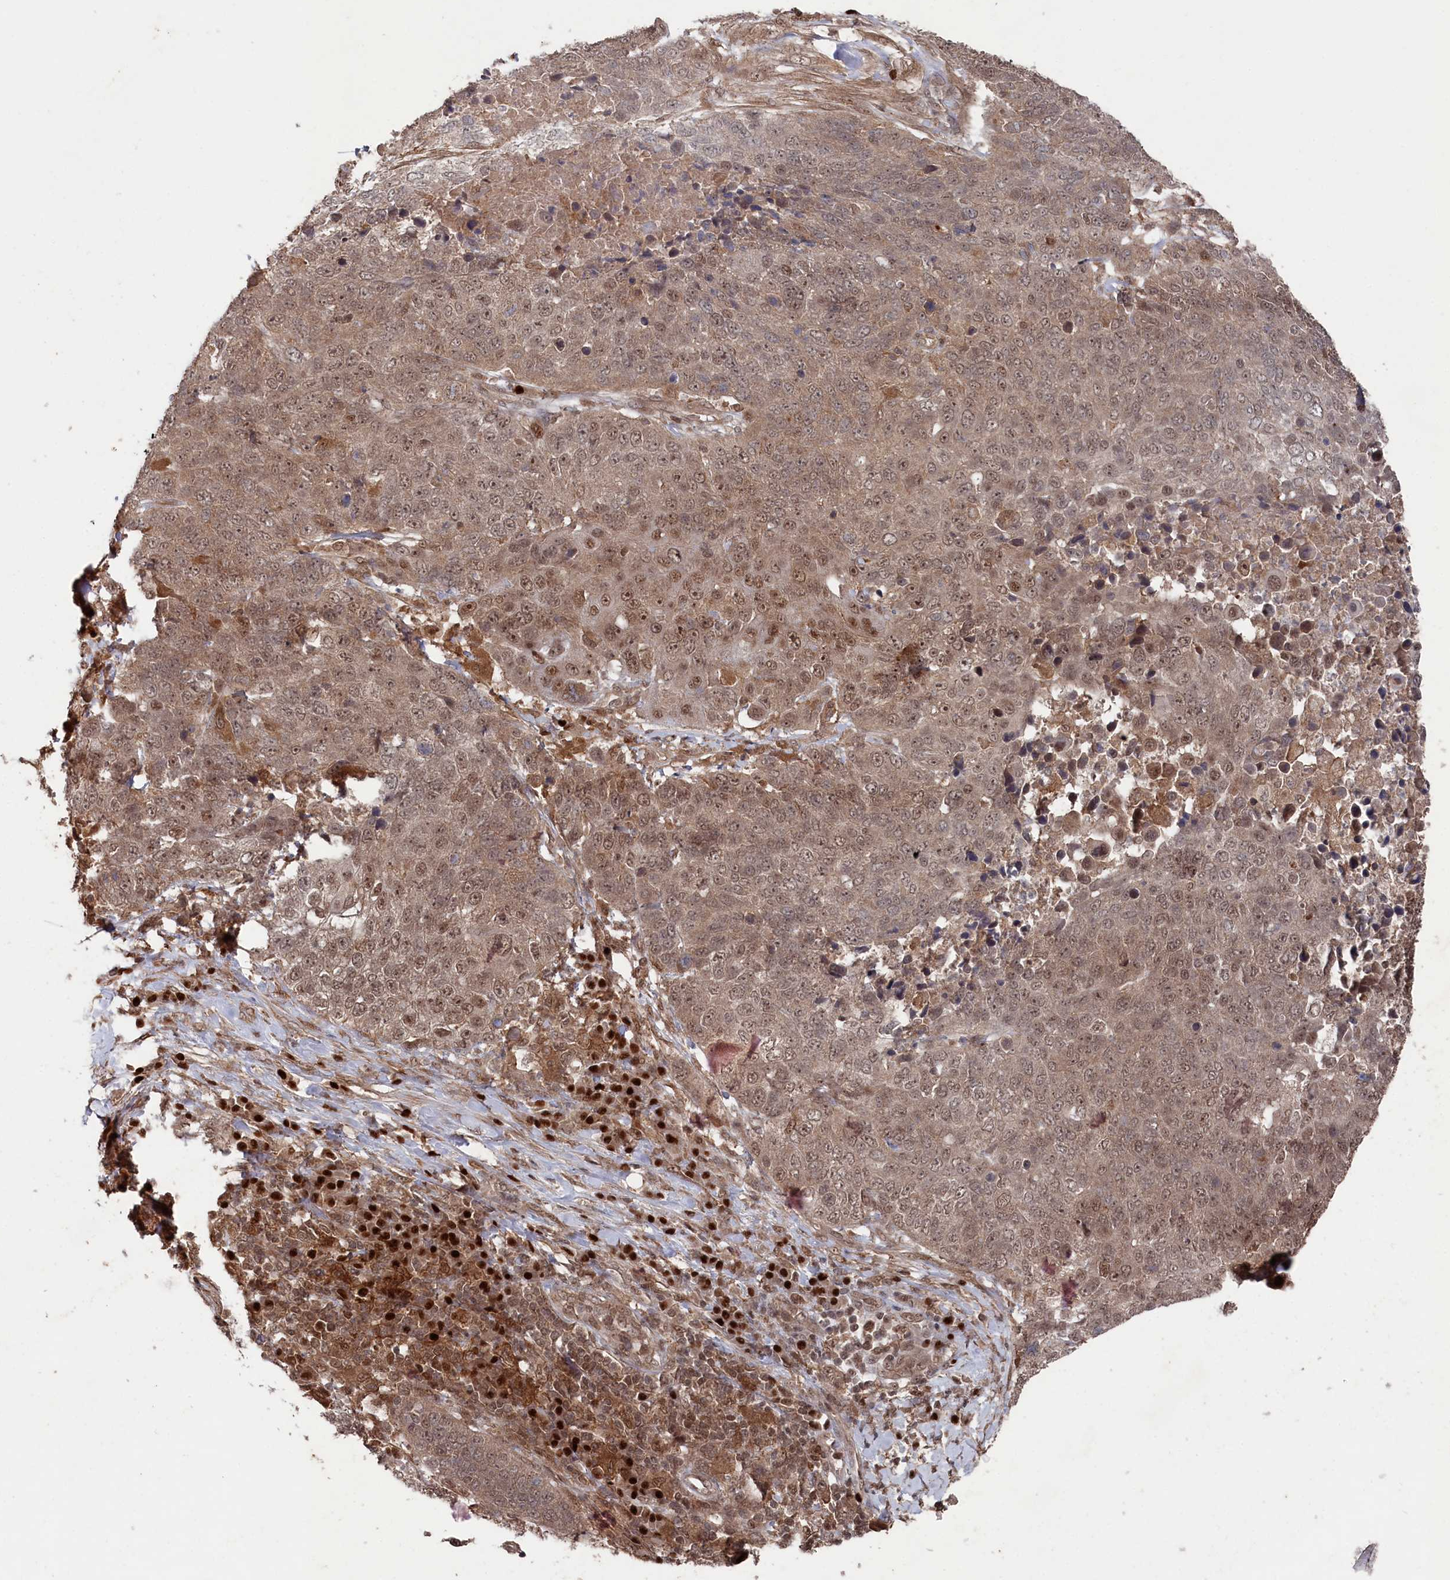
{"staining": {"intensity": "moderate", "quantity": ">75%", "location": "cytoplasmic/membranous,nuclear"}, "tissue": "lung cancer", "cell_type": "Tumor cells", "image_type": "cancer", "snomed": [{"axis": "morphology", "description": "Normal tissue, NOS"}, {"axis": "morphology", "description": "Squamous cell carcinoma, NOS"}, {"axis": "topography", "description": "Lymph node"}, {"axis": "topography", "description": "Lung"}], "caption": "Brown immunohistochemical staining in lung squamous cell carcinoma exhibits moderate cytoplasmic/membranous and nuclear positivity in about >75% of tumor cells.", "gene": "BORCS7", "patient": {"sex": "male", "age": 66}}